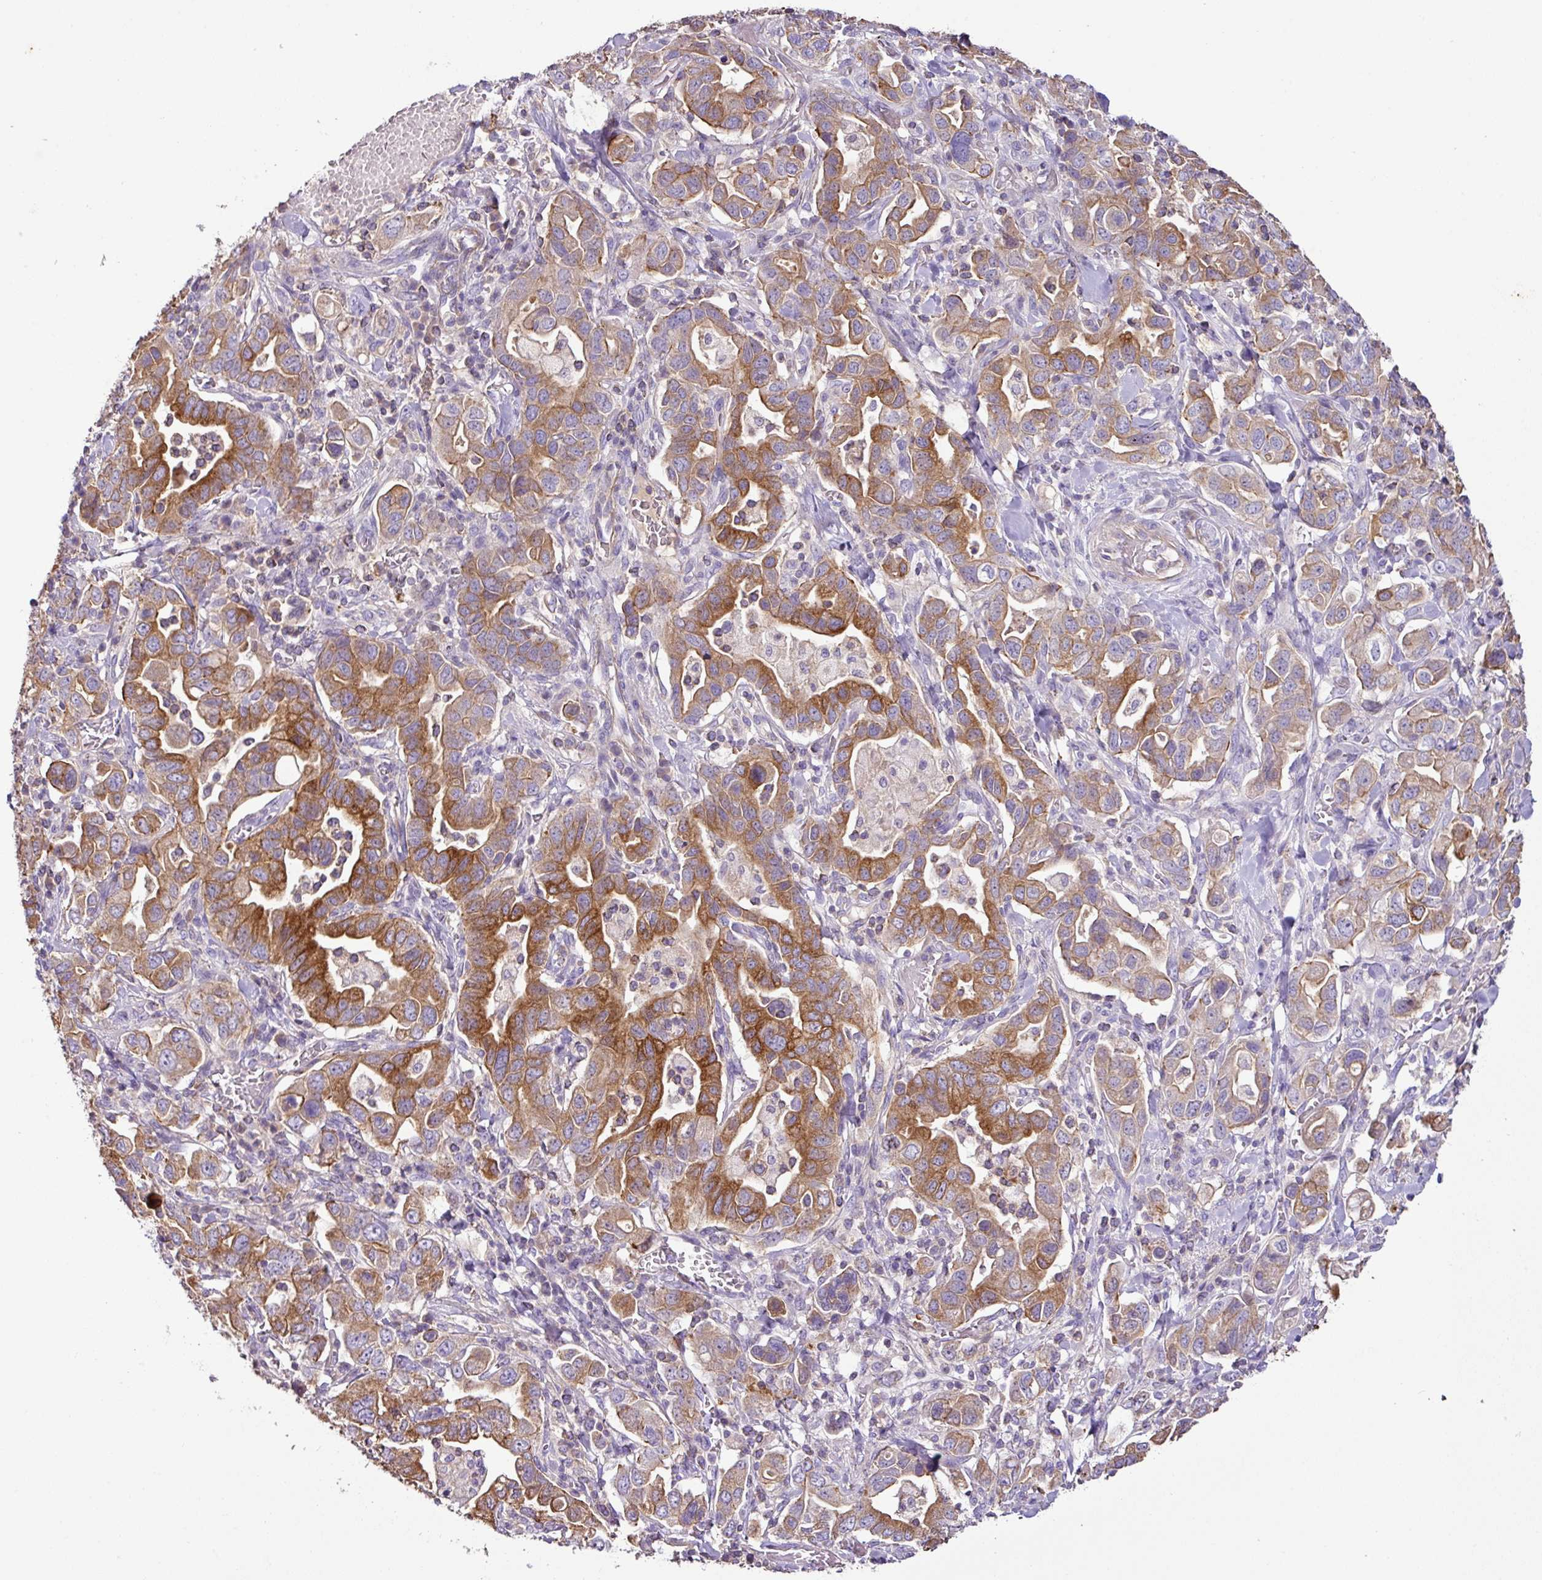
{"staining": {"intensity": "moderate", "quantity": ">75%", "location": "cytoplasmic/membranous"}, "tissue": "stomach cancer", "cell_type": "Tumor cells", "image_type": "cancer", "snomed": [{"axis": "morphology", "description": "Adenocarcinoma, NOS"}, {"axis": "topography", "description": "Stomach, upper"}, {"axis": "topography", "description": "Stomach"}], "caption": "A brown stain highlights moderate cytoplasmic/membranous positivity of a protein in stomach adenocarcinoma tumor cells.", "gene": "AGR3", "patient": {"sex": "male", "age": 62}}